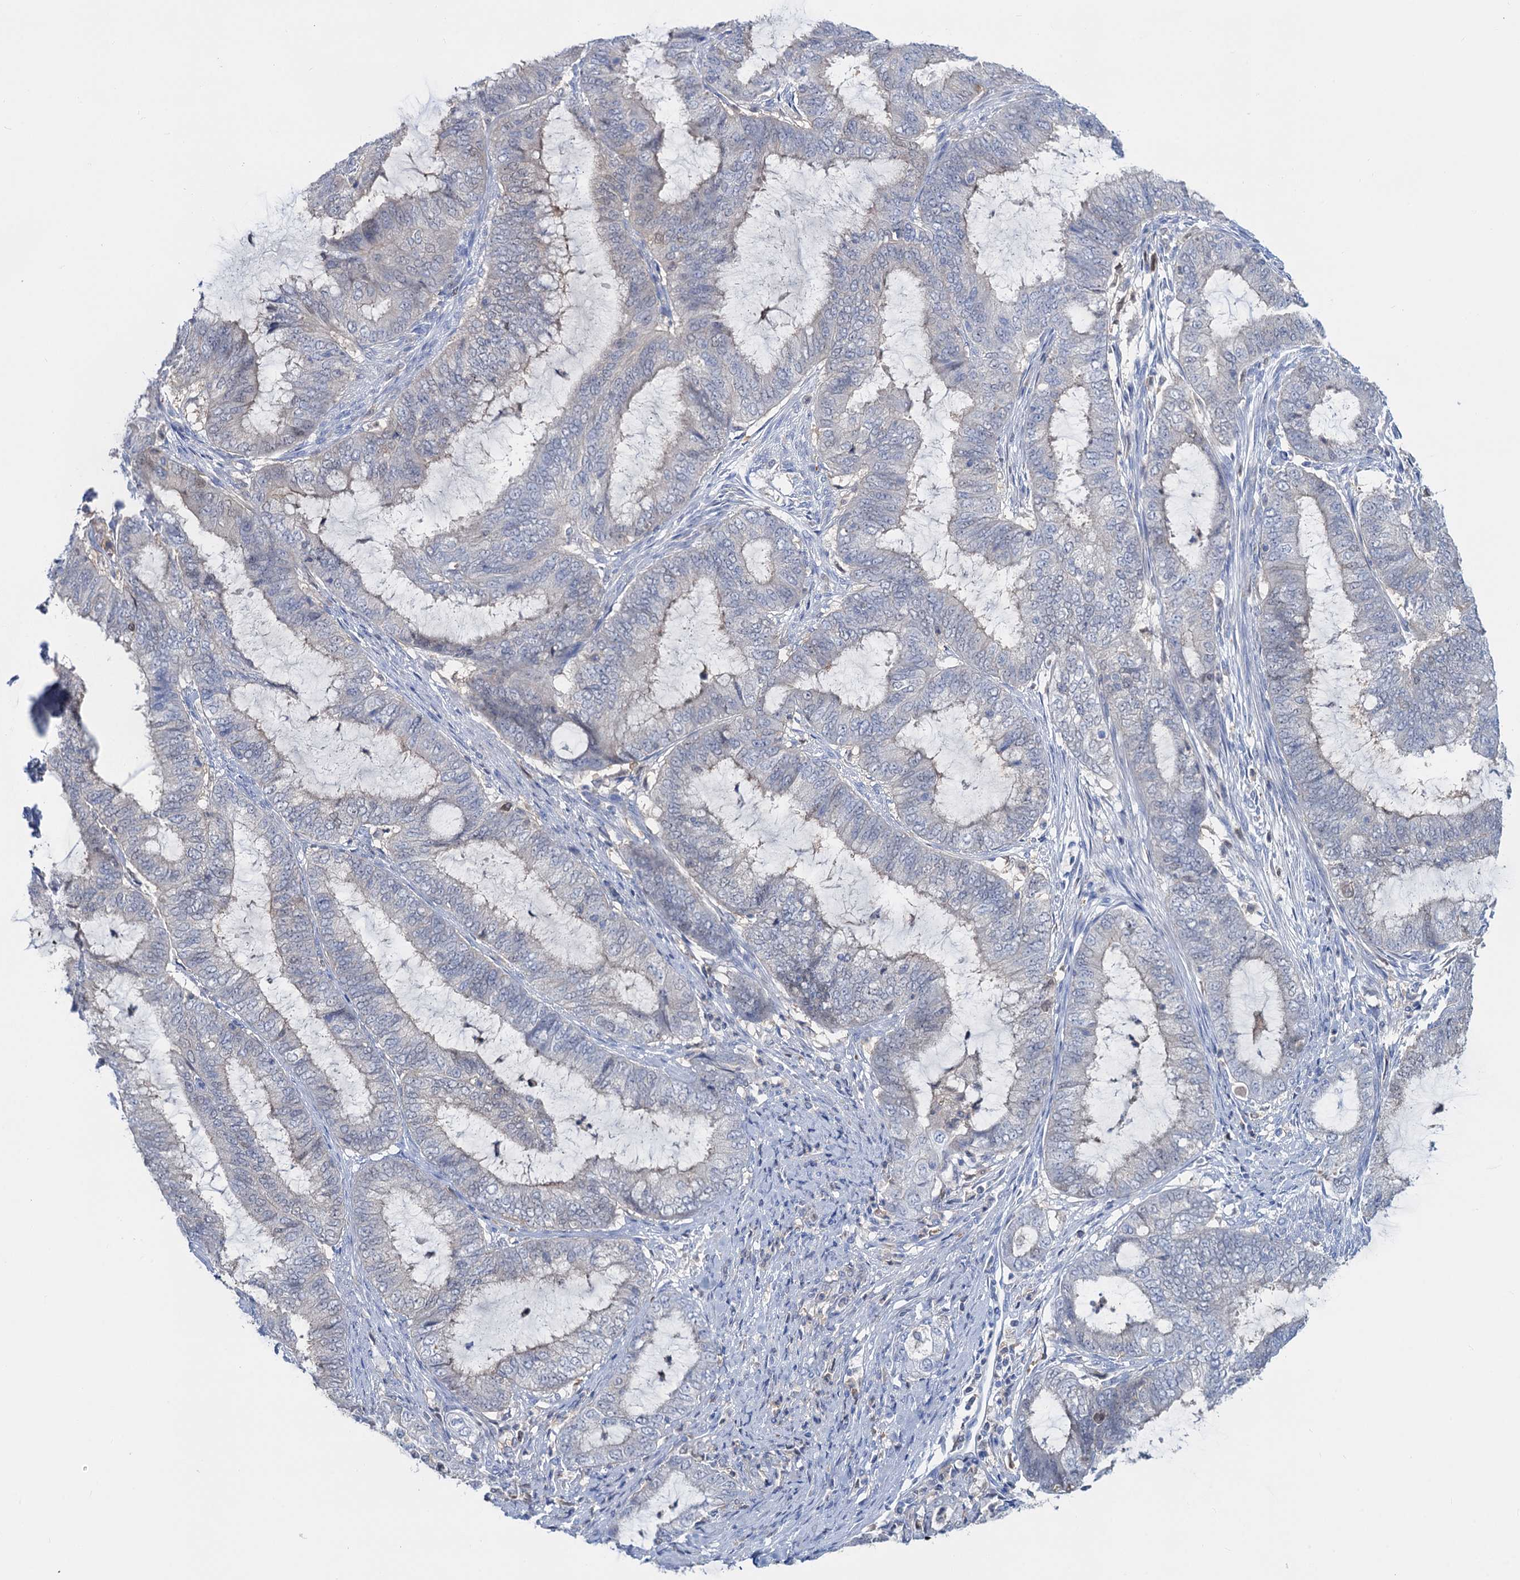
{"staining": {"intensity": "negative", "quantity": "none", "location": "none"}, "tissue": "endometrial cancer", "cell_type": "Tumor cells", "image_type": "cancer", "snomed": [{"axis": "morphology", "description": "Adenocarcinoma, NOS"}, {"axis": "topography", "description": "Endometrium"}], "caption": "Endometrial adenocarcinoma was stained to show a protein in brown. There is no significant expression in tumor cells.", "gene": "FAH", "patient": {"sex": "female", "age": 51}}